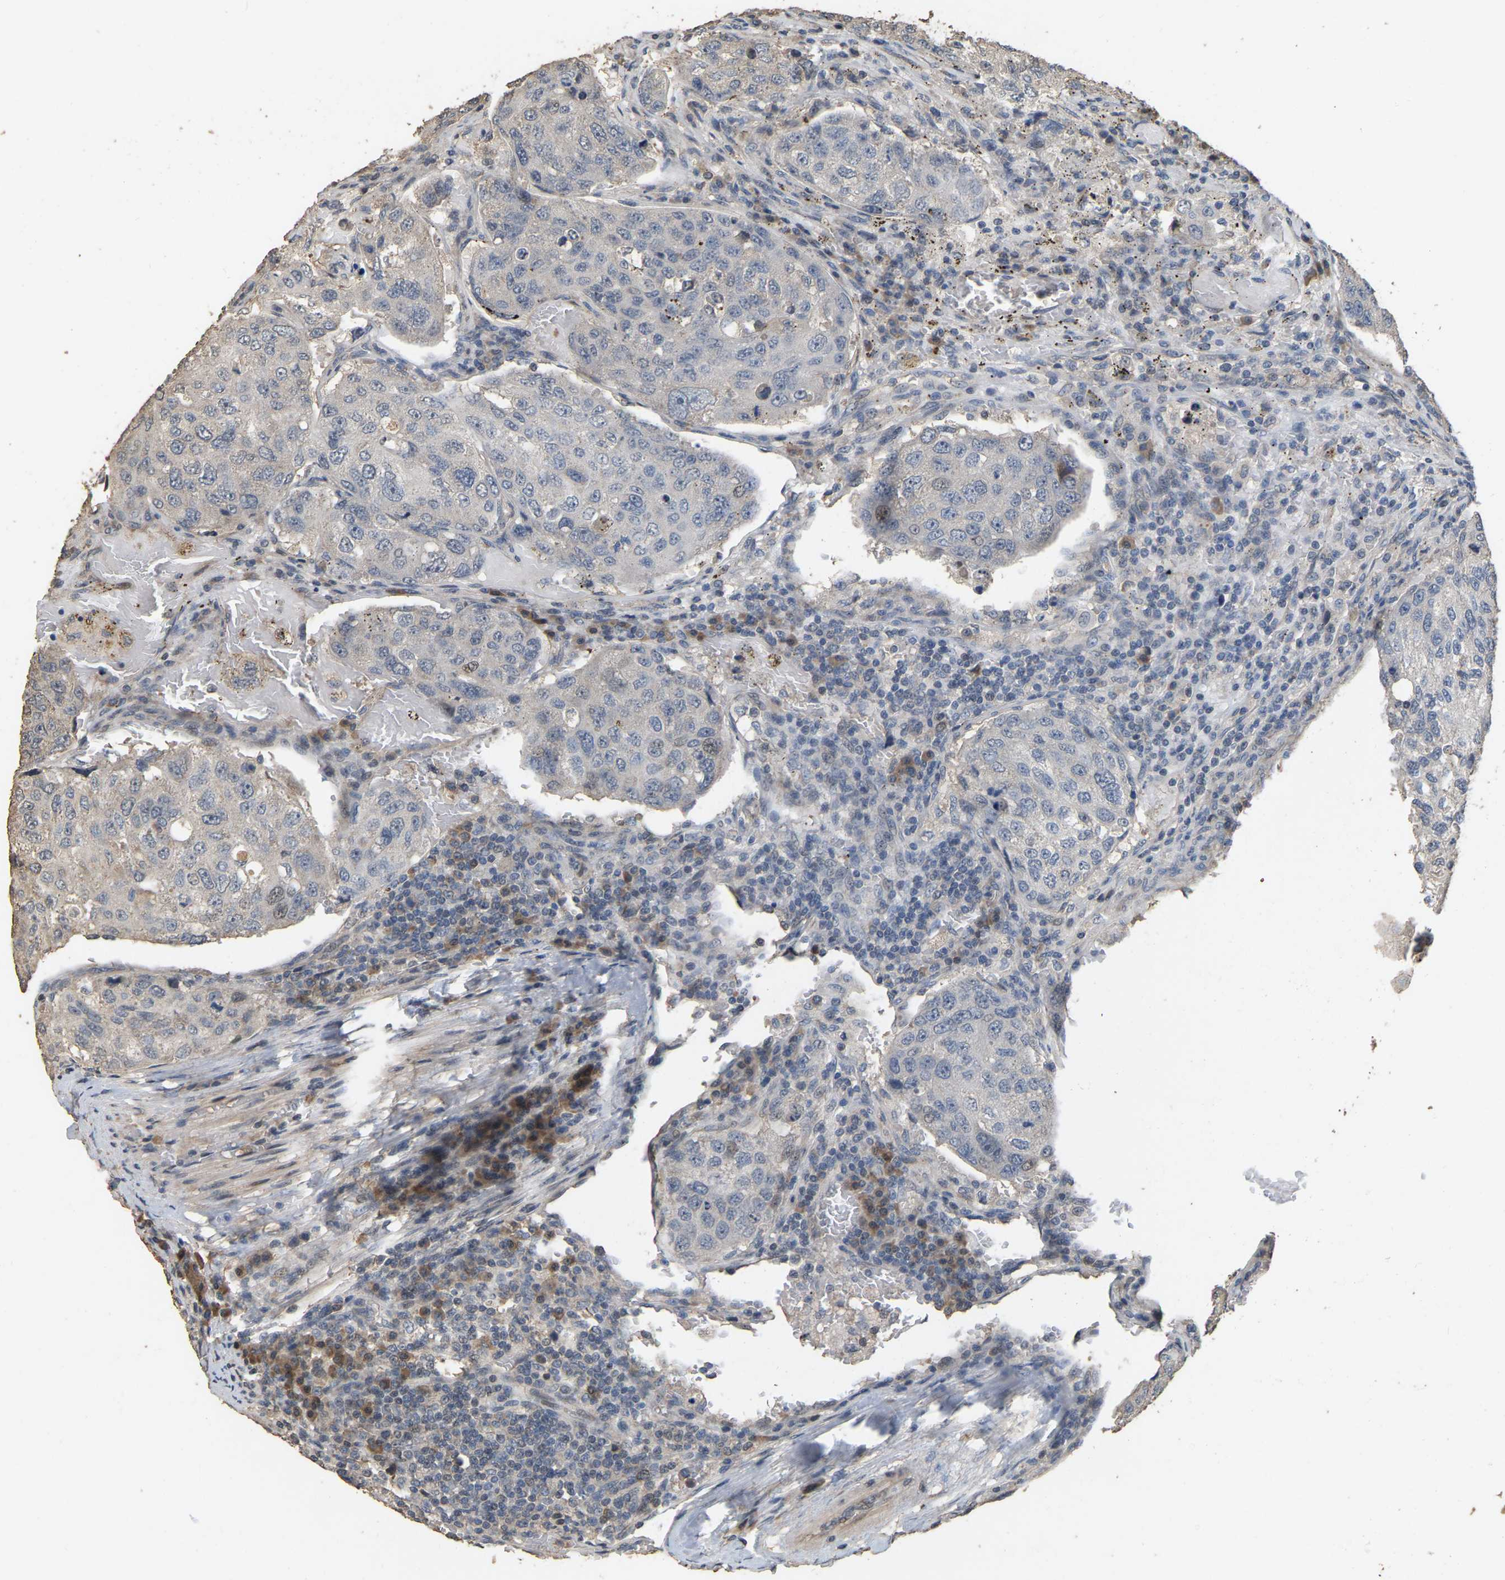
{"staining": {"intensity": "negative", "quantity": "none", "location": "none"}, "tissue": "urothelial cancer", "cell_type": "Tumor cells", "image_type": "cancer", "snomed": [{"axis": "morphology", "description": "Urothelial carcinoma, High grade"}, {"axis": "topography", "description": "Lymph node"}, {"axis": "topography", "description": "Urinary bladder"}], "caption": "Immunohistochemical staining of human urothelial cancer shows no significant expression in tumor cells.", "gene": "NCS1", "patient": {"sex": "male", "age": 51}}